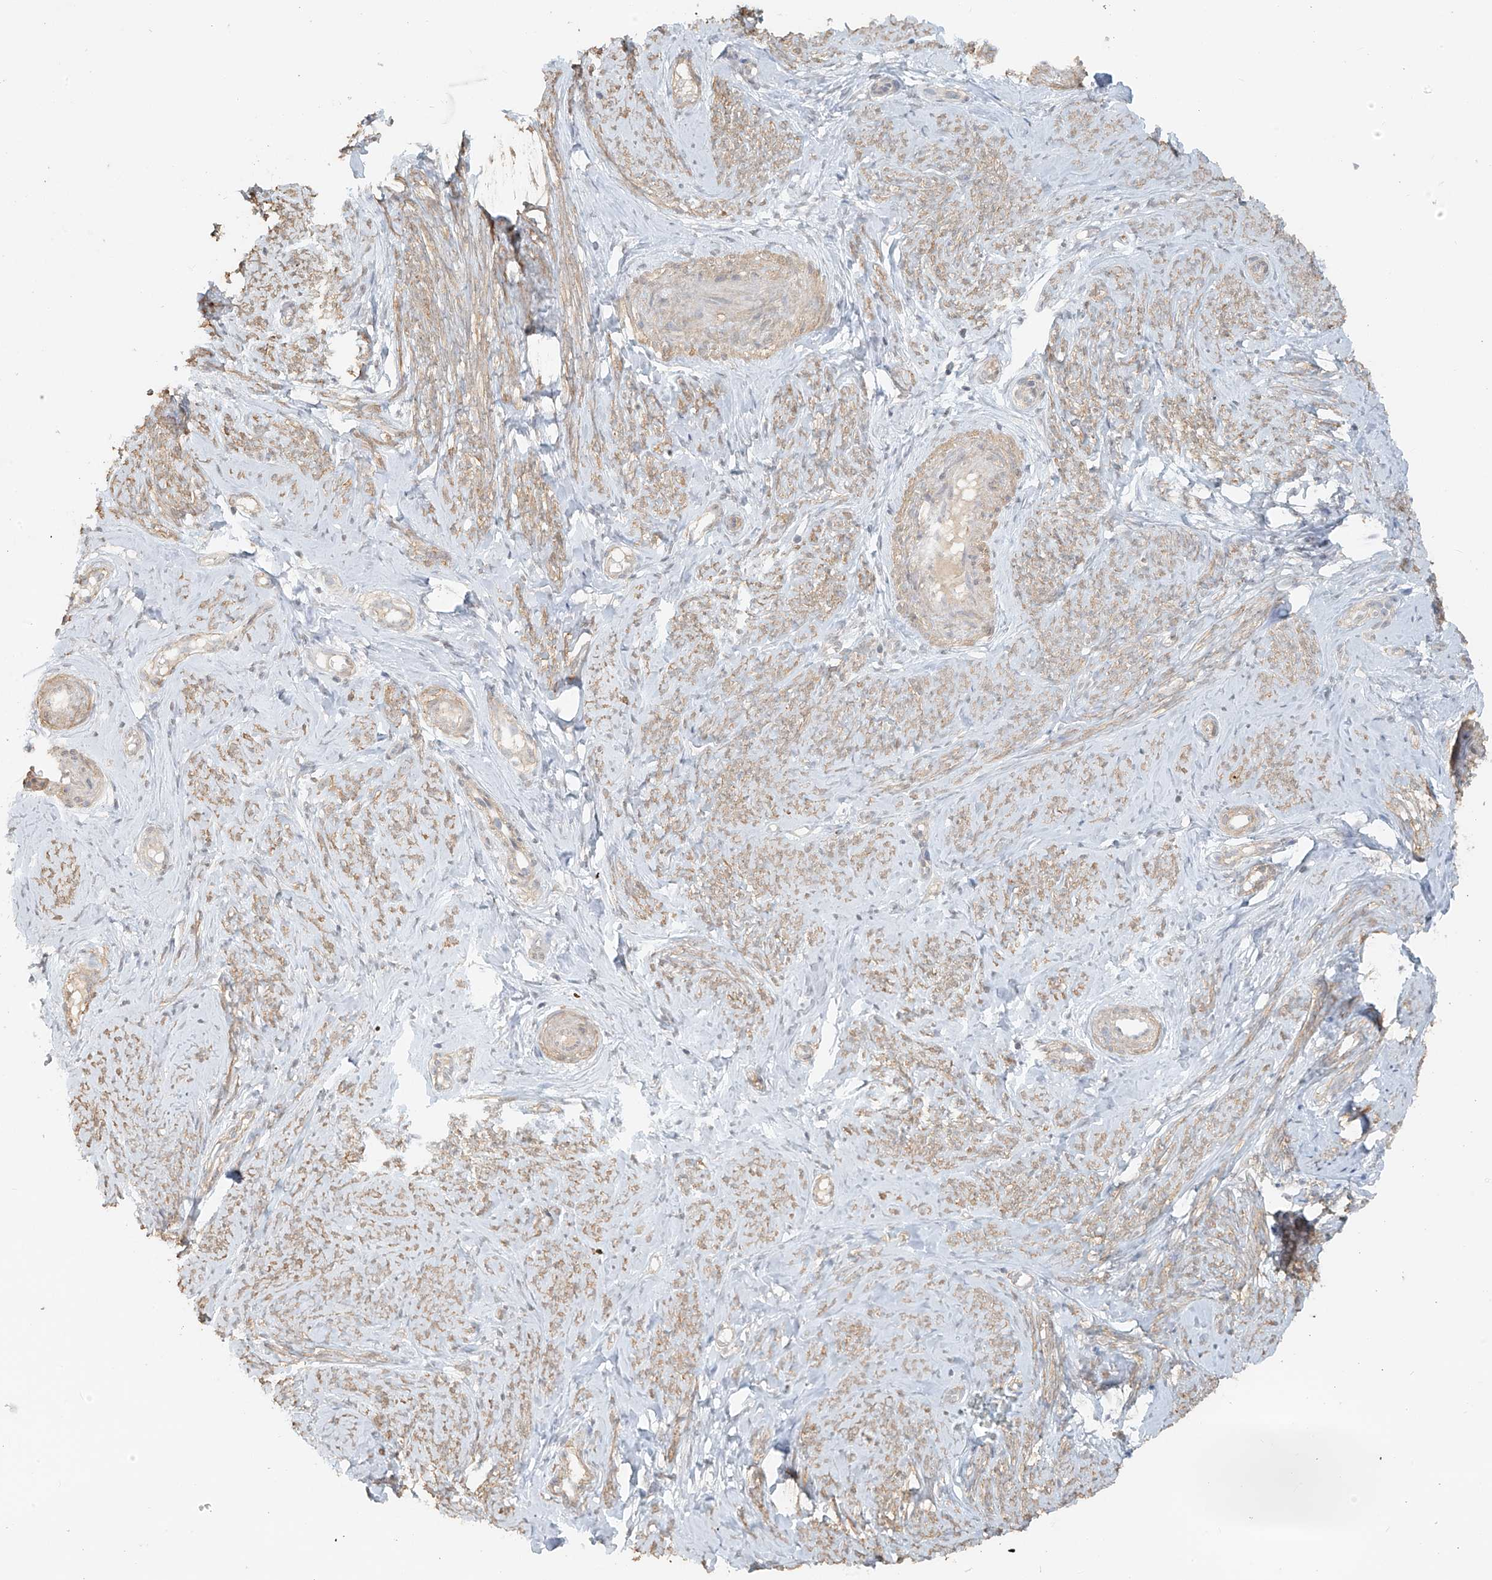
{"staining": {"intensity": "negative", "quantity": "none", "location": "none"}, "tissue": "cervix", "cell_type": "Glandular cells", "image_type": "normal", "snomed": [{"axis": "morphology", "description": "Normal tissue, NOS"}, {"axis": "topography", "description": "Cervix"}], "caption": "This is a photomicrograph of IHC staining of benign cervix, which shows no expression in glandular cells. (DAB (3,3'-diaminobenzidine) immunohistochemistry visualized using brightfield microscopy, high magnification).", "gene": "ABCD1", "patient": {"sex": "female", "age": 36}}